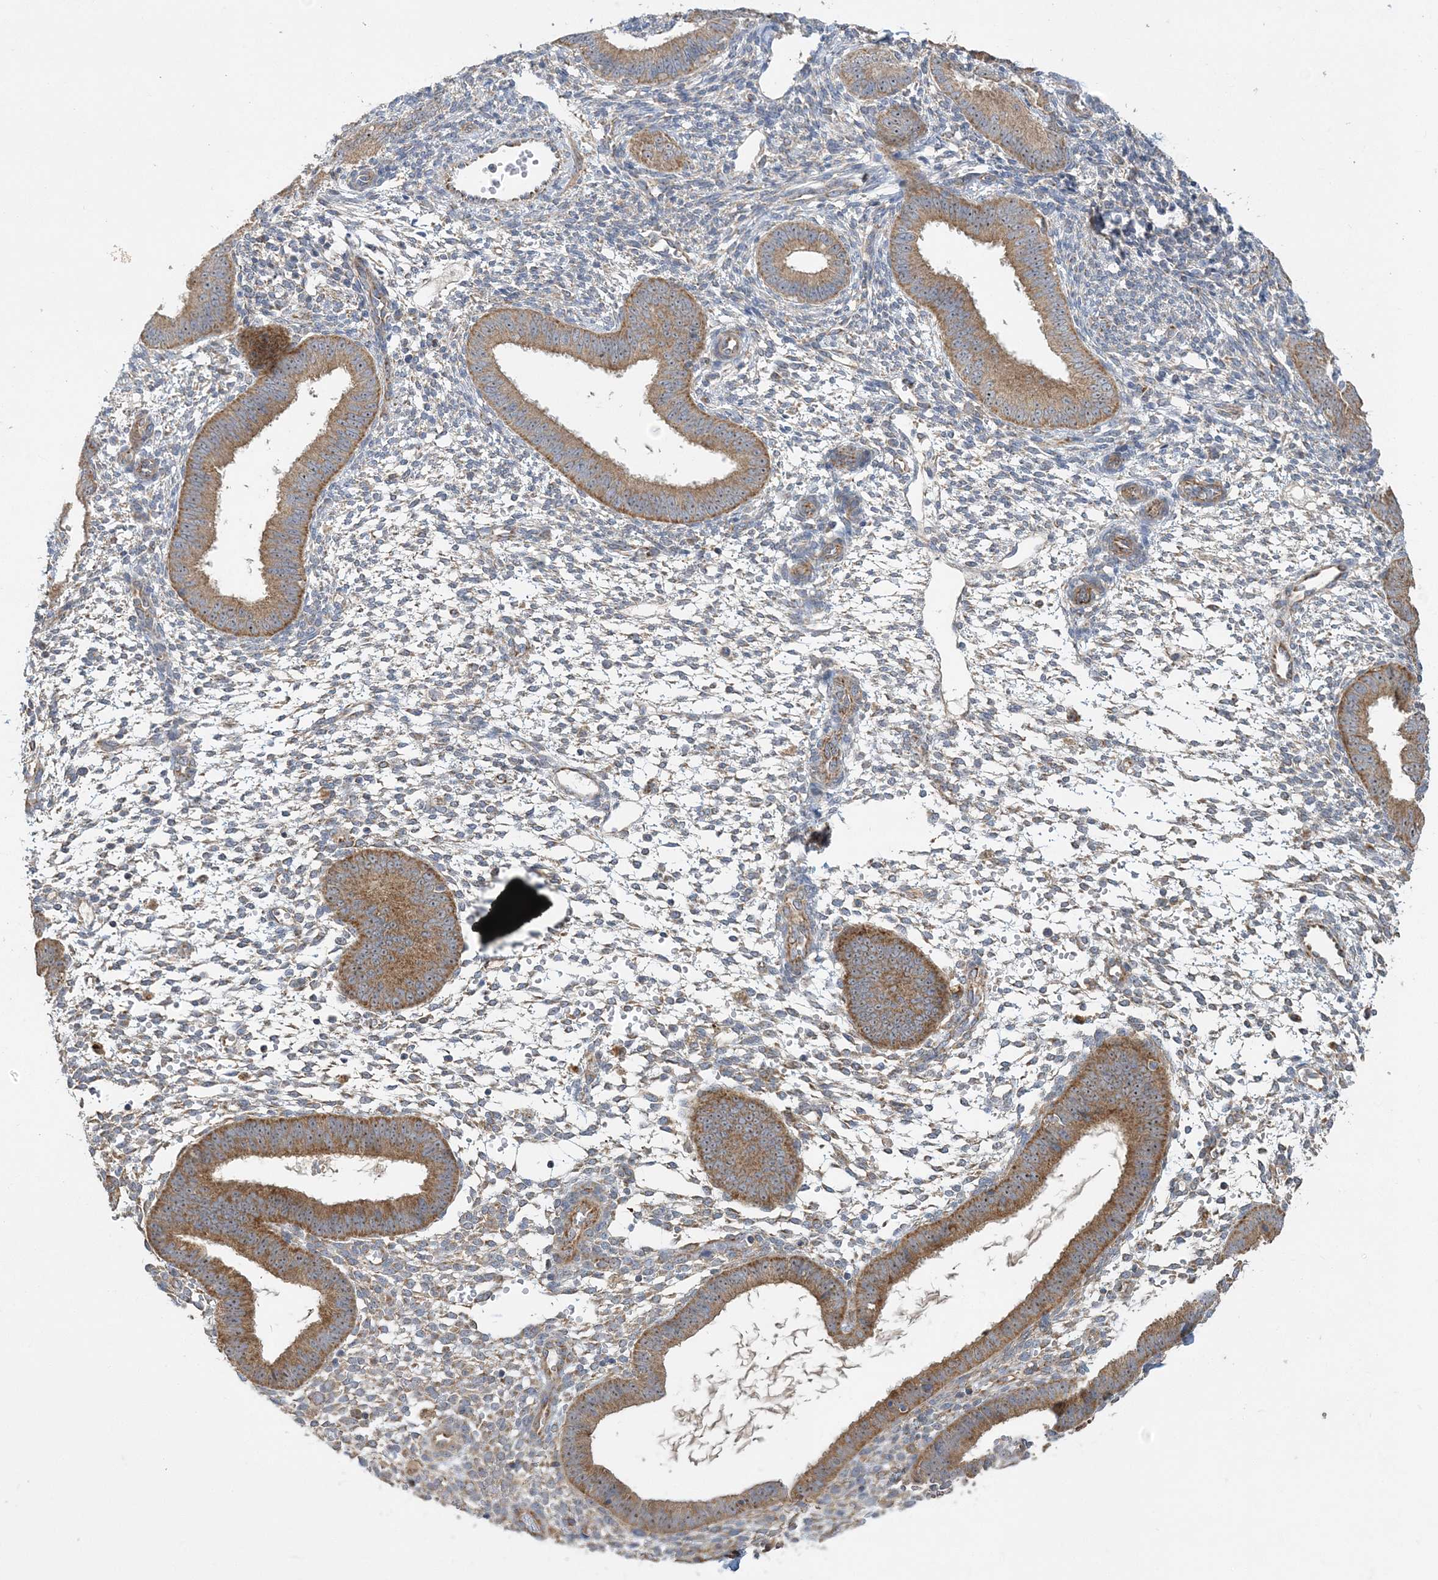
{"staining": {"intensity": "moderate", "quantity": "<25%", "location": "cytoplasmic/membranous"}, "tissue": "endometrium", "cell_type": "Cells in endometrial stroma", "image_type": "normal", "snomed": [{"axis": "morphology", "description": "Normal tissue, NOS"}, {"axis": "topography", "description": "Uterus"}, {"axis": "topography", "description": "Endometrium"}], "caption": "Protein expression by immunohistochemistry exhibits moderate cytoplasmic/membranous expression in approximately <25% of cells in endometrial stroma in unremarkable endometrium. (DAB = brown stain, brightfield microscopy at high magnification).", "gene": "FEZ2", "patient": {"sex": "female", "age": 48}}